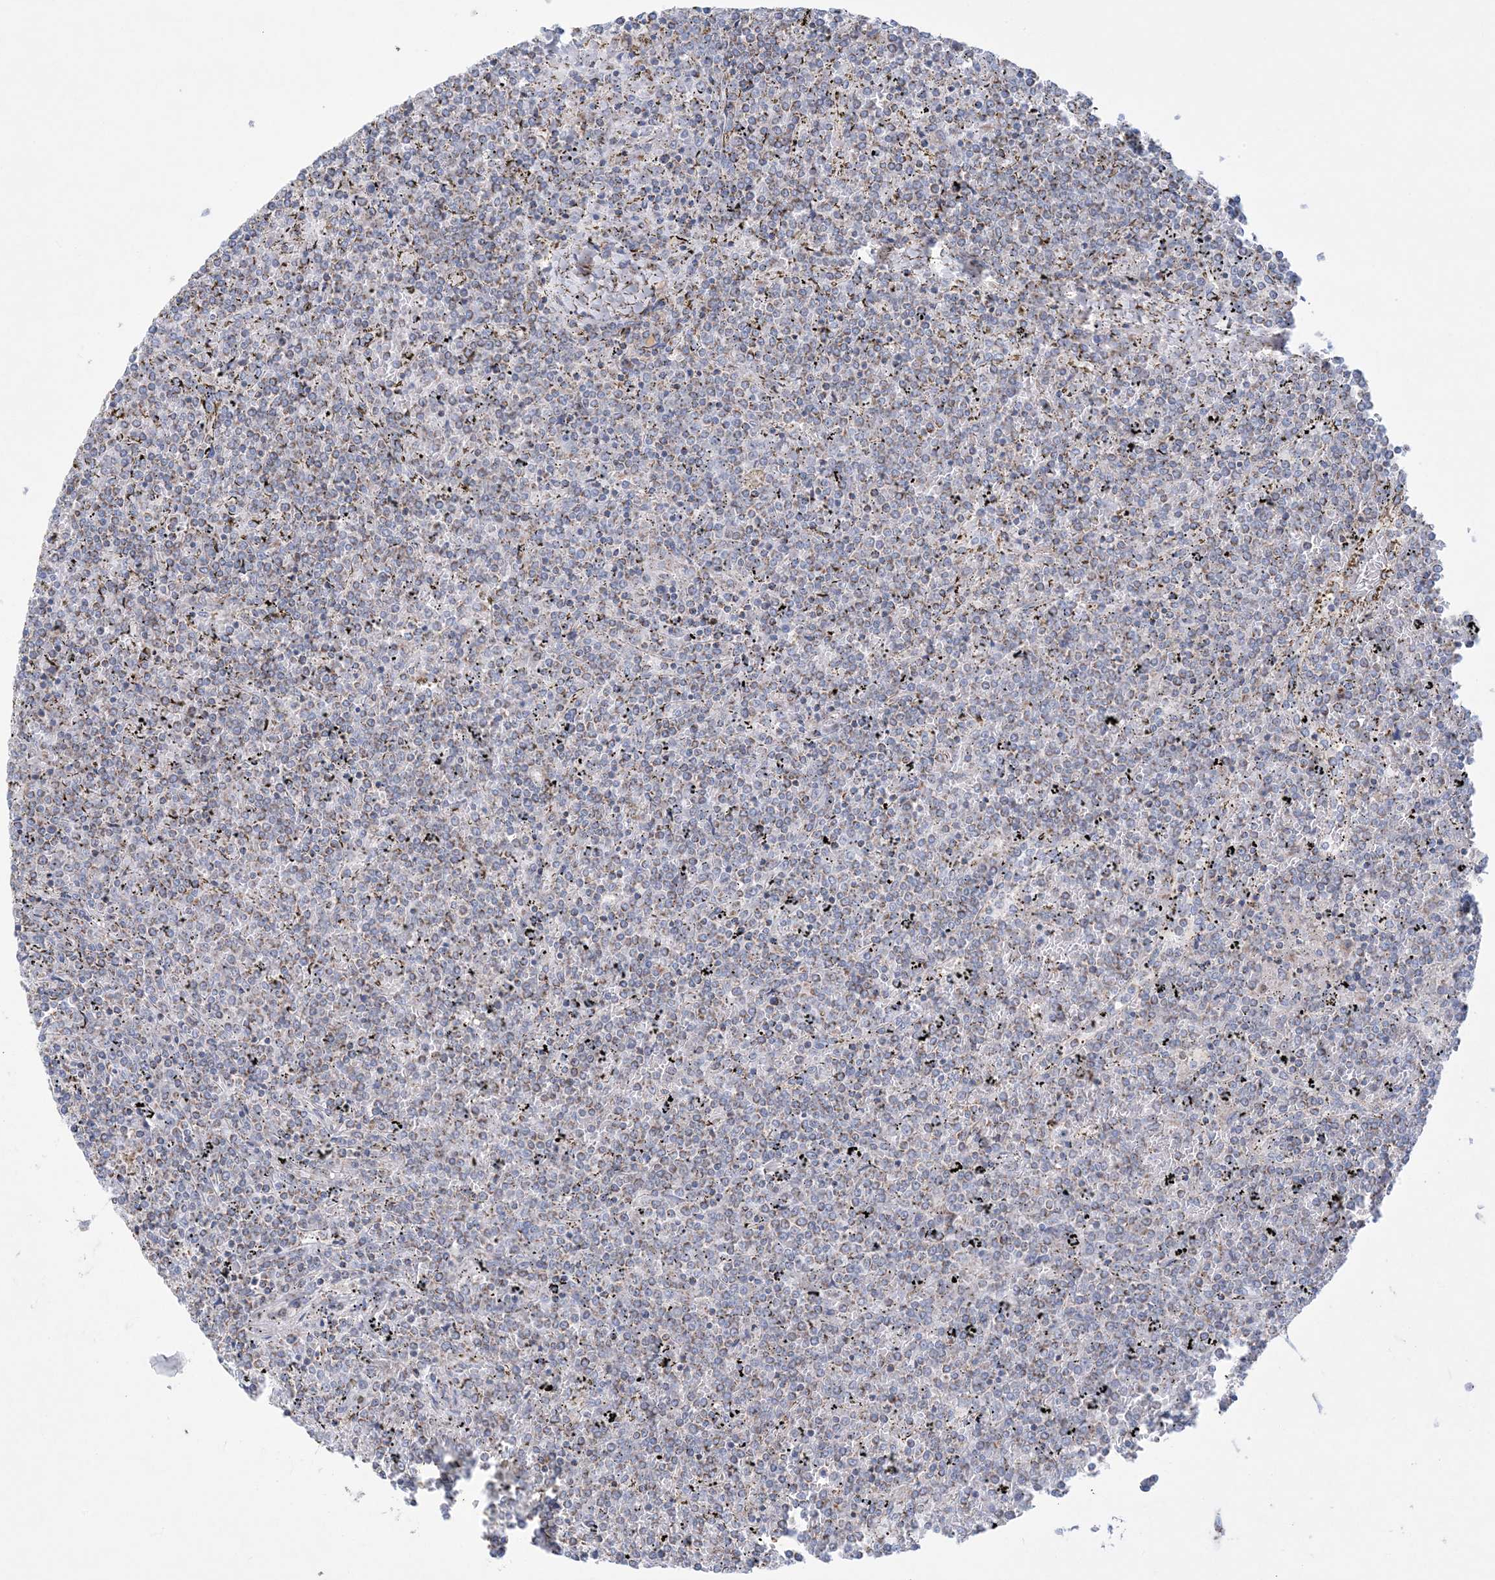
{"staining": {"intensity": "weak", "quantity": "<25%", "location": "cytoplasmic/membranous"}, "tissue": "lymphoma", "cell_type": "Tumor cells", "image_type": "cancer", "snomed": [{"axis": "morphology", "description": "Malignant lymphoma, non-Hodgkin's type, Low grade"}, {"axis": "topography", "description": "Spleen"}], "caption": "Lymphoma was stained to show a protein in brown. There is no significant expression in tumor cells.", "gene": "KCTD6", "patient": {"sex": "female", "age": 19}}